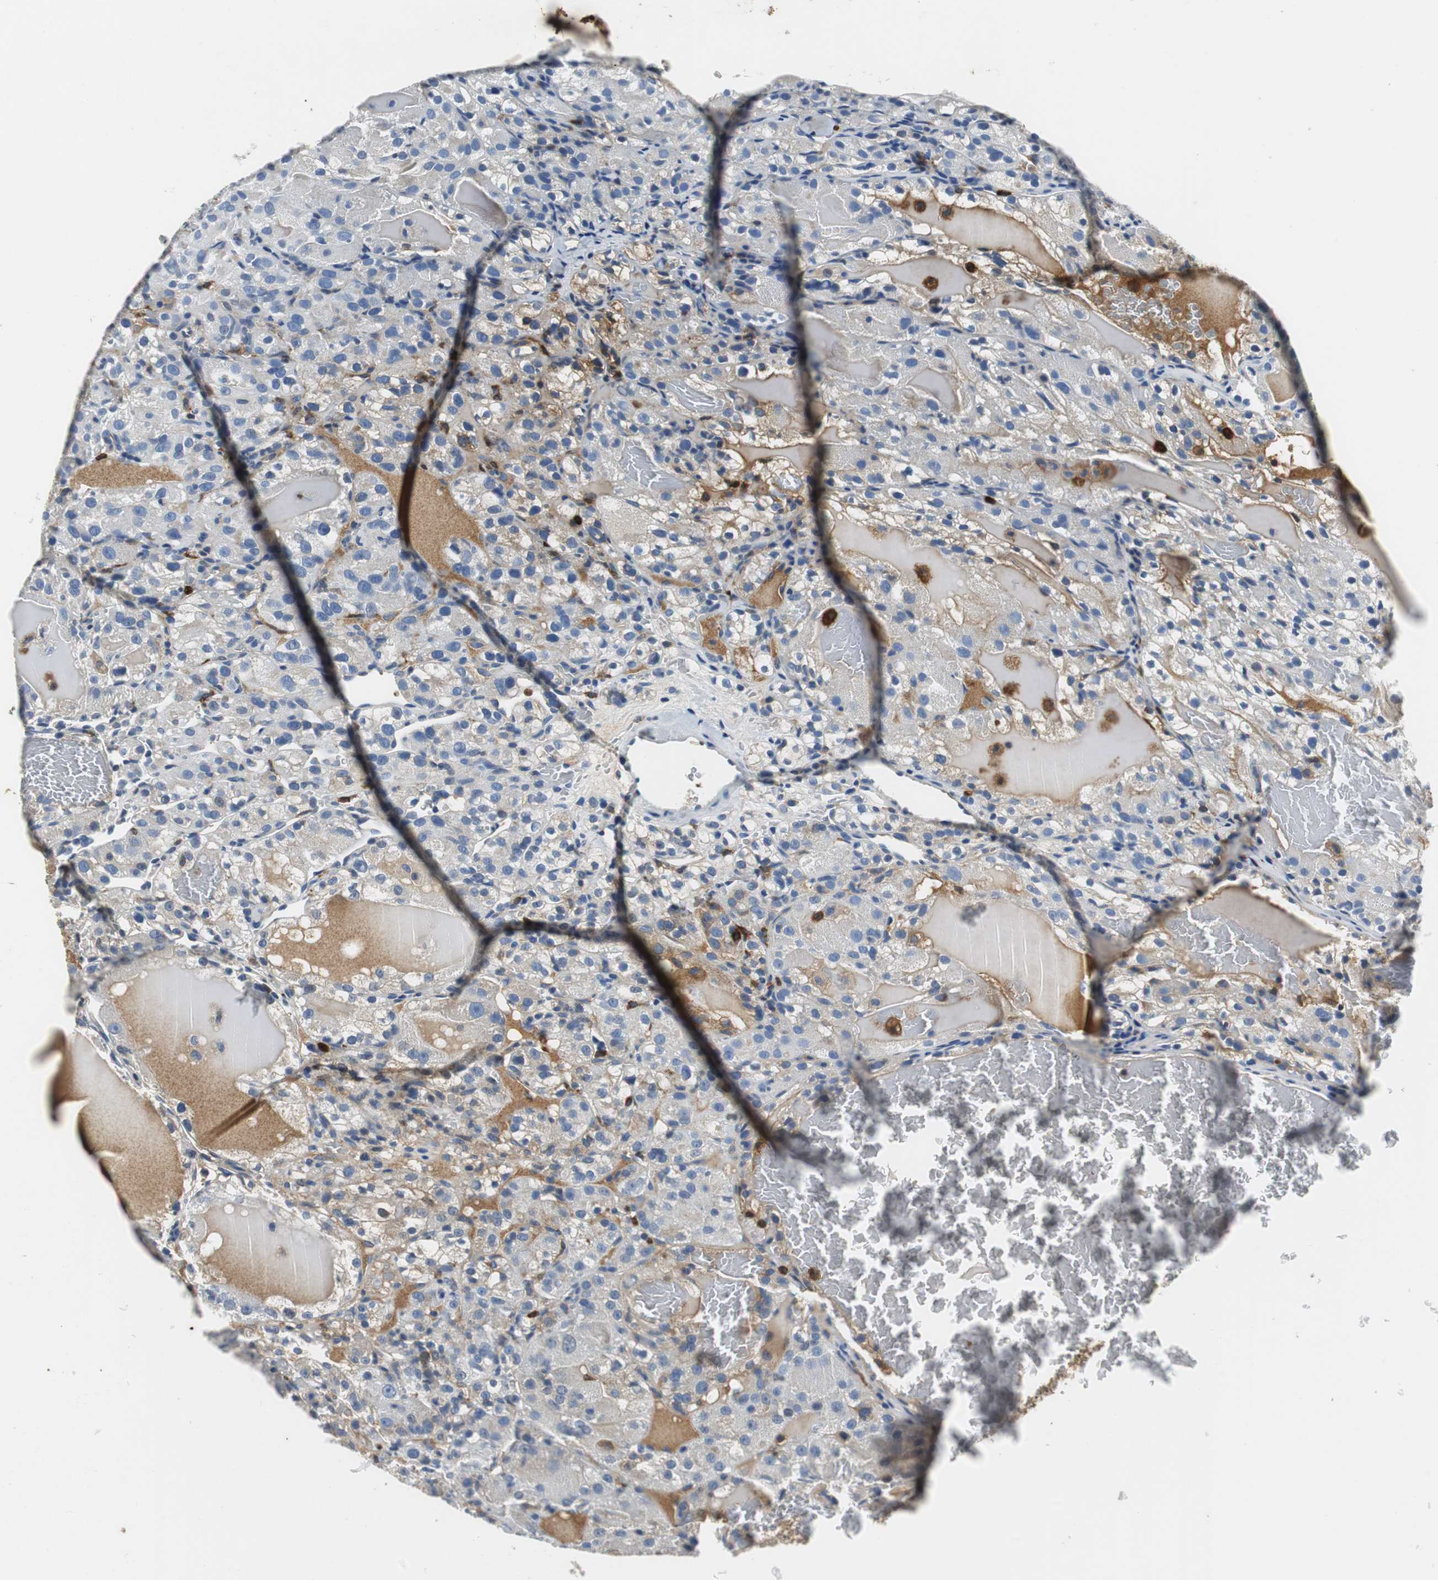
{"staining": {"intensity": "weak", "quantity": "<25%", "location": "cytoplasmic/membranous"}, "tissue": "renal cancer", "cell_type": "Tumor cells", "image_type": "cancer", "snomed": [{"axis": "morphology", "description": "Normal tissue, NOS"}, {"axis": "morphology", "description": "Adenocarcinoma, NOS"}, {"axis": "topography", "description": "Kidney"}], "caption": "Renal adenocarcinoma was stained to show a protein in brown. There is no significant staining in tumor cells.", "gene": "ORM1", "patient": {"sex": "male", "age": 61}}